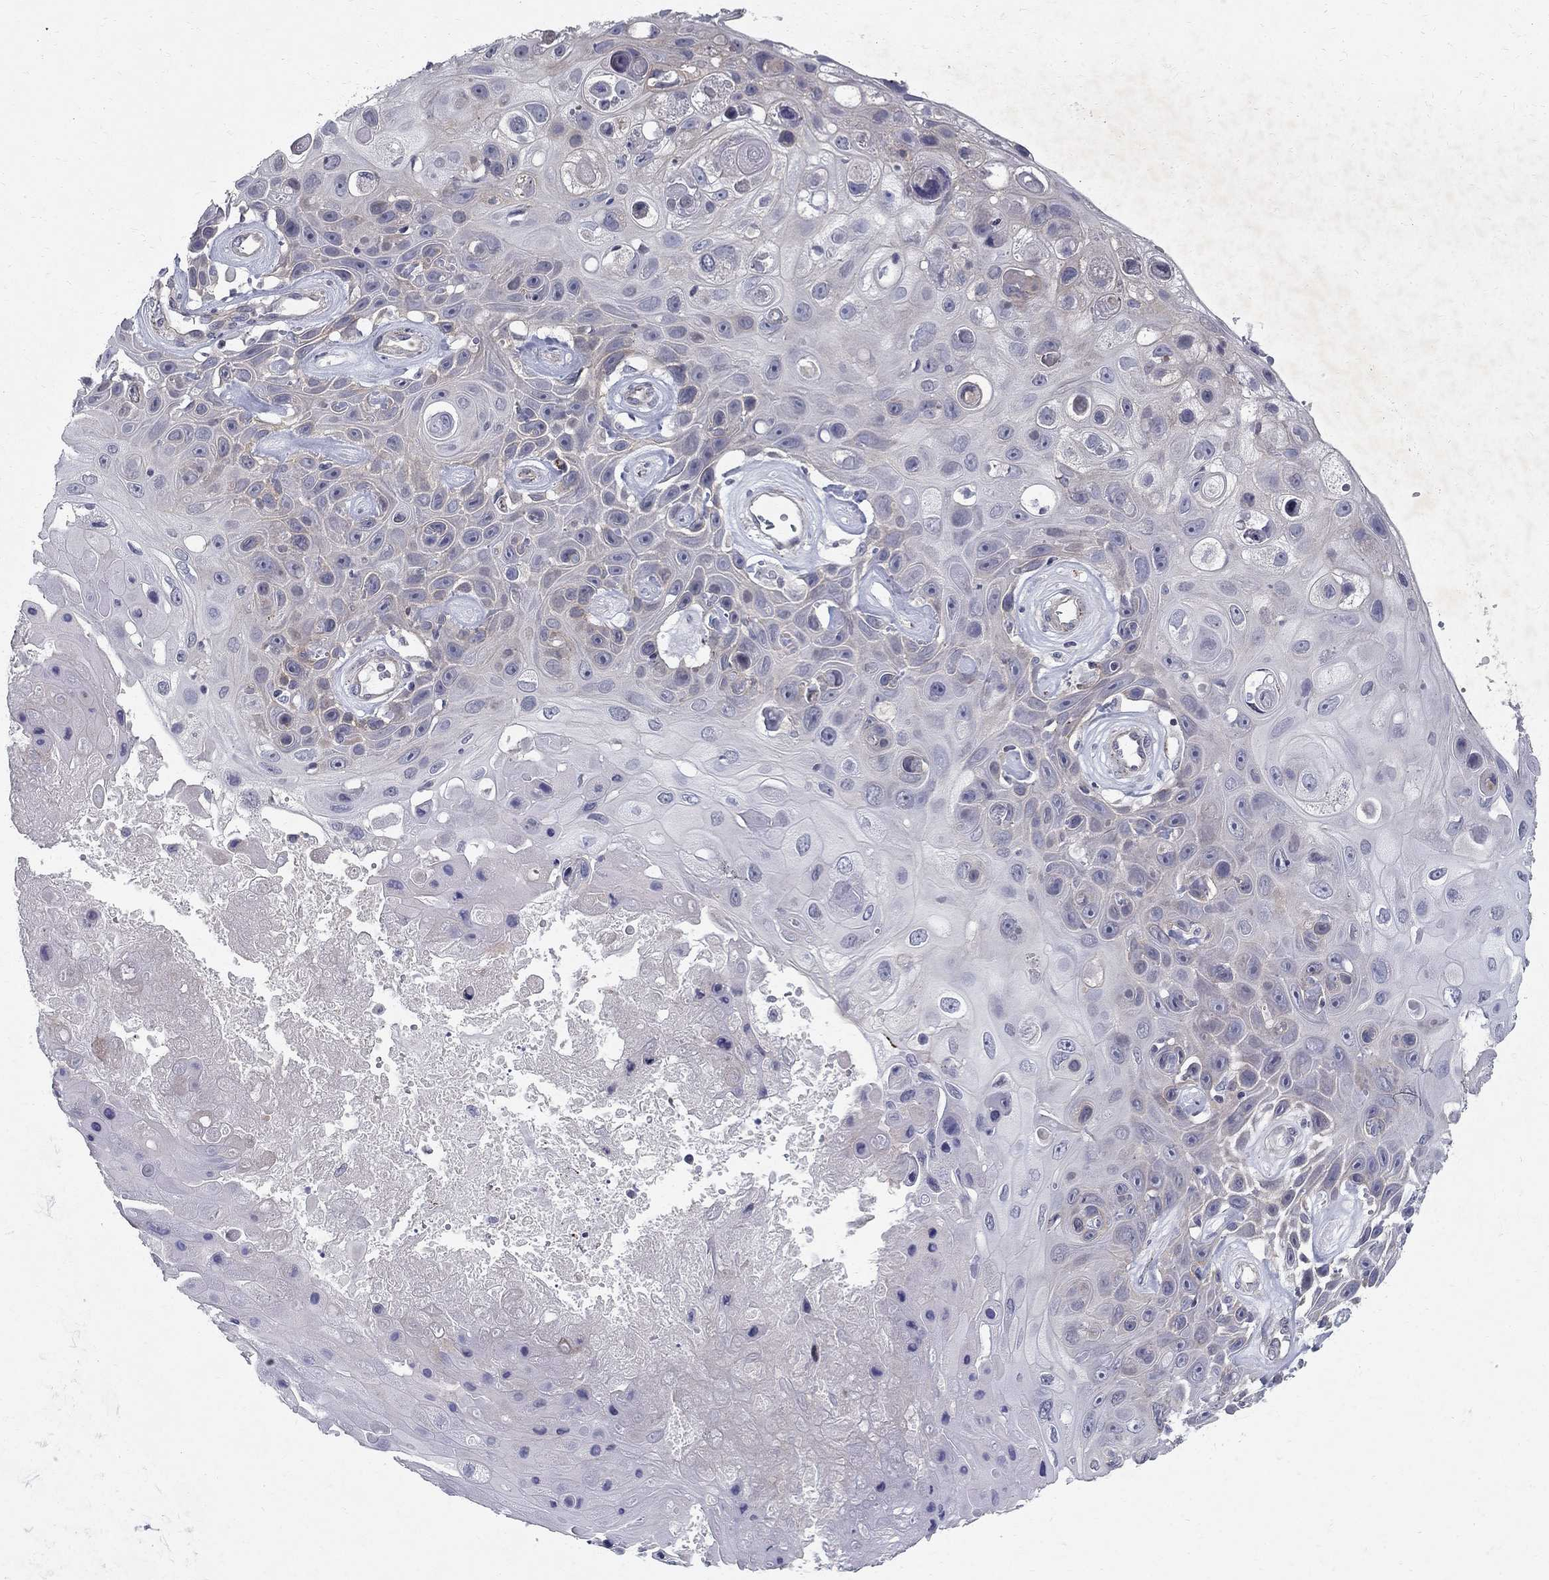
{"staining": {"intensity": "negative", "quantity": "none", "location": "none"}, "tissue": "skin cancer", "cell_type": "Tumor cells", "image_type": "cancer", "snomed": [{"axis": "morphology", "description": "Squamous cell carcinoma, NOS"}, {"axis": "topography", "description": "Skin"}], "caption": "Histopathology image shows no significant protein expression in tumor cells of squamous cell carcinoma (skin).", "gene": "CLIC6", "patient": {"sex": "male", "age": 82}}